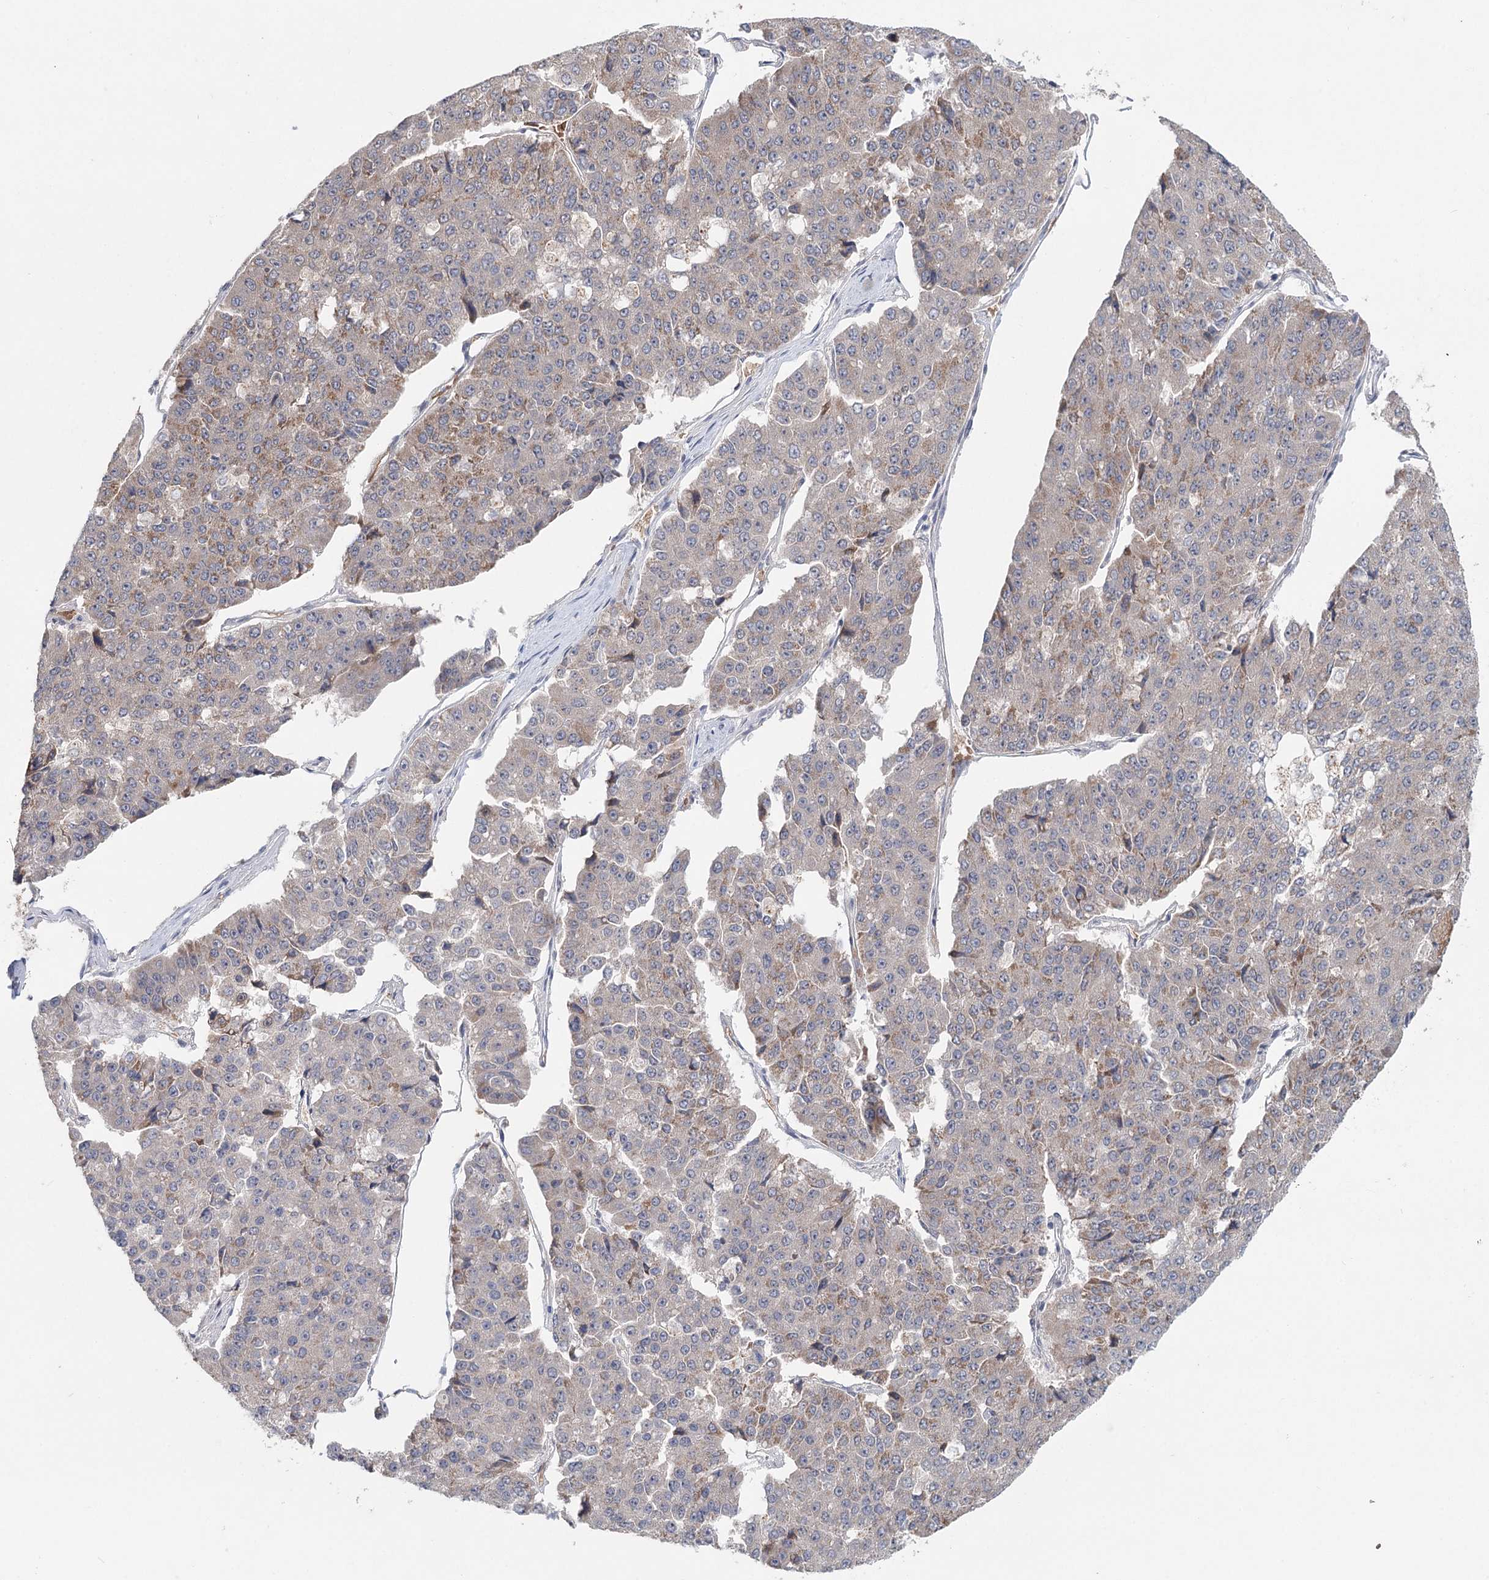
{"staining": {"intensity": "weak", "quantity": "<25%", "location": "cytoplasmic/membranous"}, "tissue": "pancreatic cancer", "cell_type": "Tumor cells", "image_type": "cancer", "snomed": [{"axis": "morphology", "description": "Adenocarcinoma, NOS"}, {"axis": "topography", "description": "Pancreas"}], "caption": "An IHC histopathology image of pancreatic adenocarcinoma is shown. There is no staining in tumor cells of pancreatic adenocarcinoma.", "gene": "FBXO7", "patient": {"sex": "male", "age": 50}}